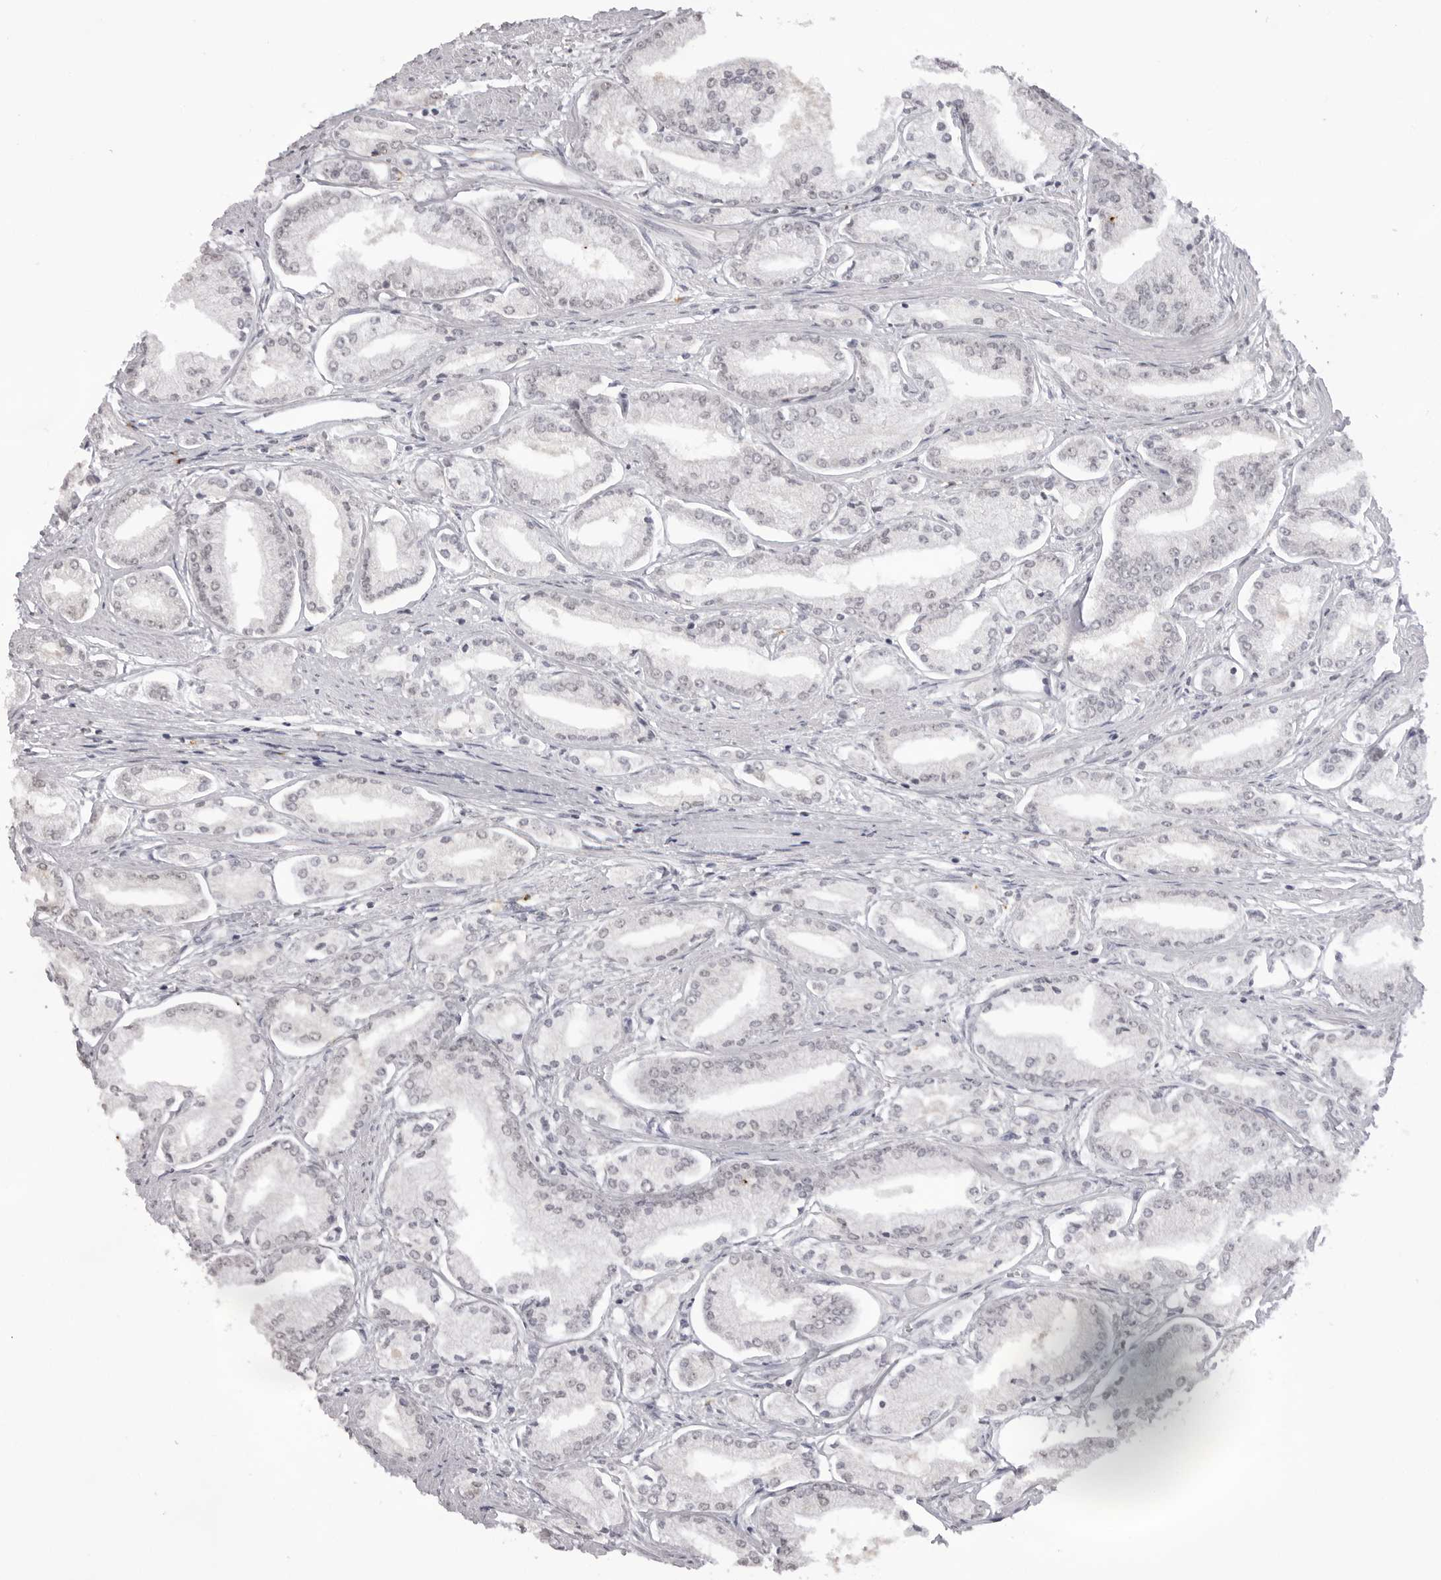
{"staining": {"intensity": "negative", "quantity": "none", "location": "none"}, "tissue": "prostate cancer", "cell_type": "Tumor cells", "image_type": "cancer", "snomed": [{"axis": "morphology", "description": "Adenocarcinoma, Low grade"}, {"axis": "topography", "description": "Prostate"}], "caption": "IHC of human prostate cancer (adenocarcinoma (low-grade)) demonstrates no expression in tumor cells.", "gene": "NTM", "patient": {"sex": "male", "age": 52}}